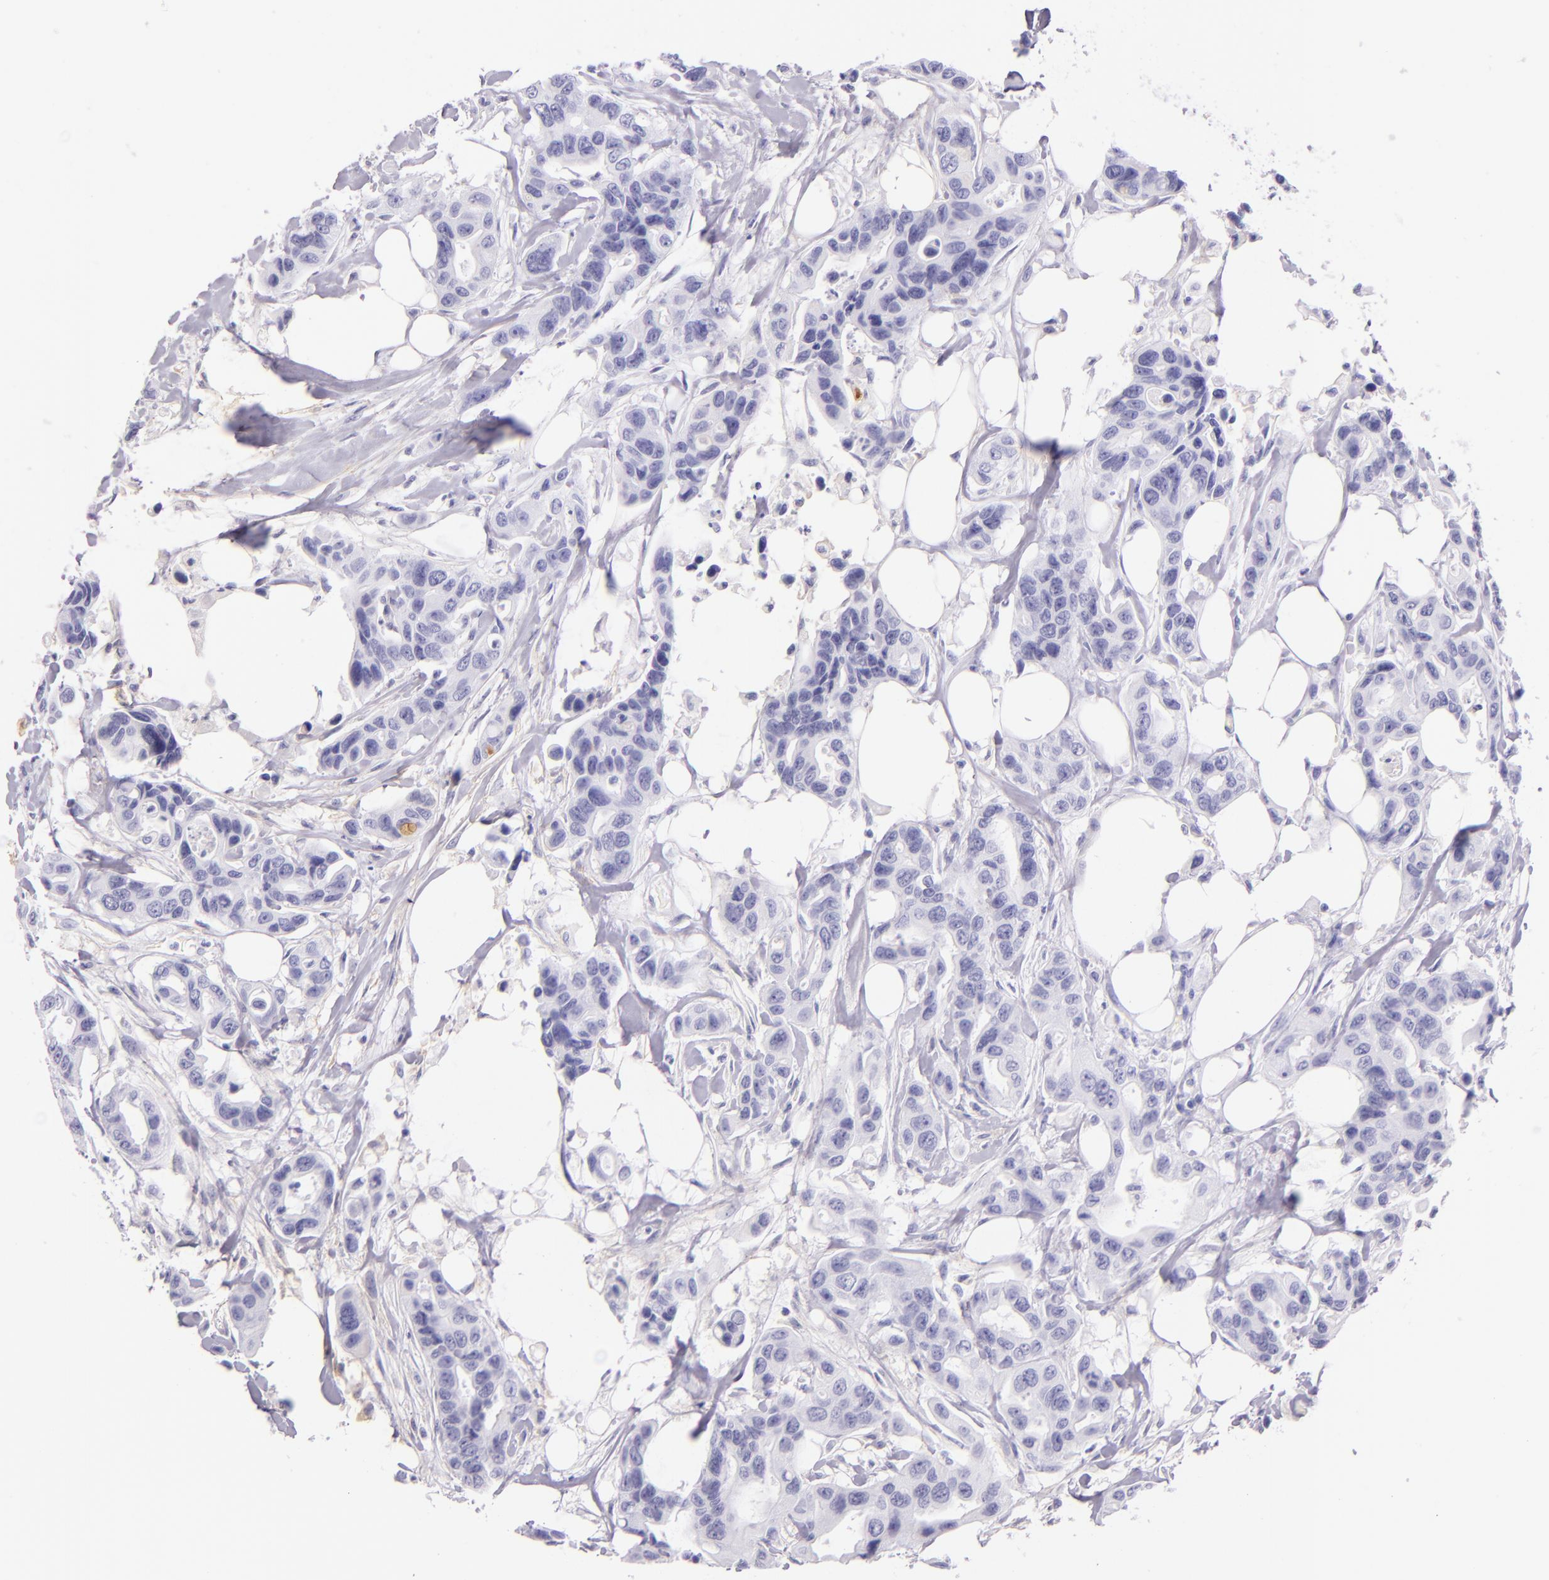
{"staining": {"intensity": "negative", "quantity": "none", "location": "none"}, "tissue": "colorectal cancer", "cell_type": "Tumor cells", "image_type": "cancer", "snomed": [{"axis": "morphology", "description": "Adenocarcinoma, NOS"}, {"axis": "topography", "description": "Colon"}], "caption": "High power microscopy image of an IHC micrograph of colorectal adenocarcinoma, revealing no significant positivity in tumor cells.", "gene": "ICAM1", "patient": {"sex": "female", "age": 70}}